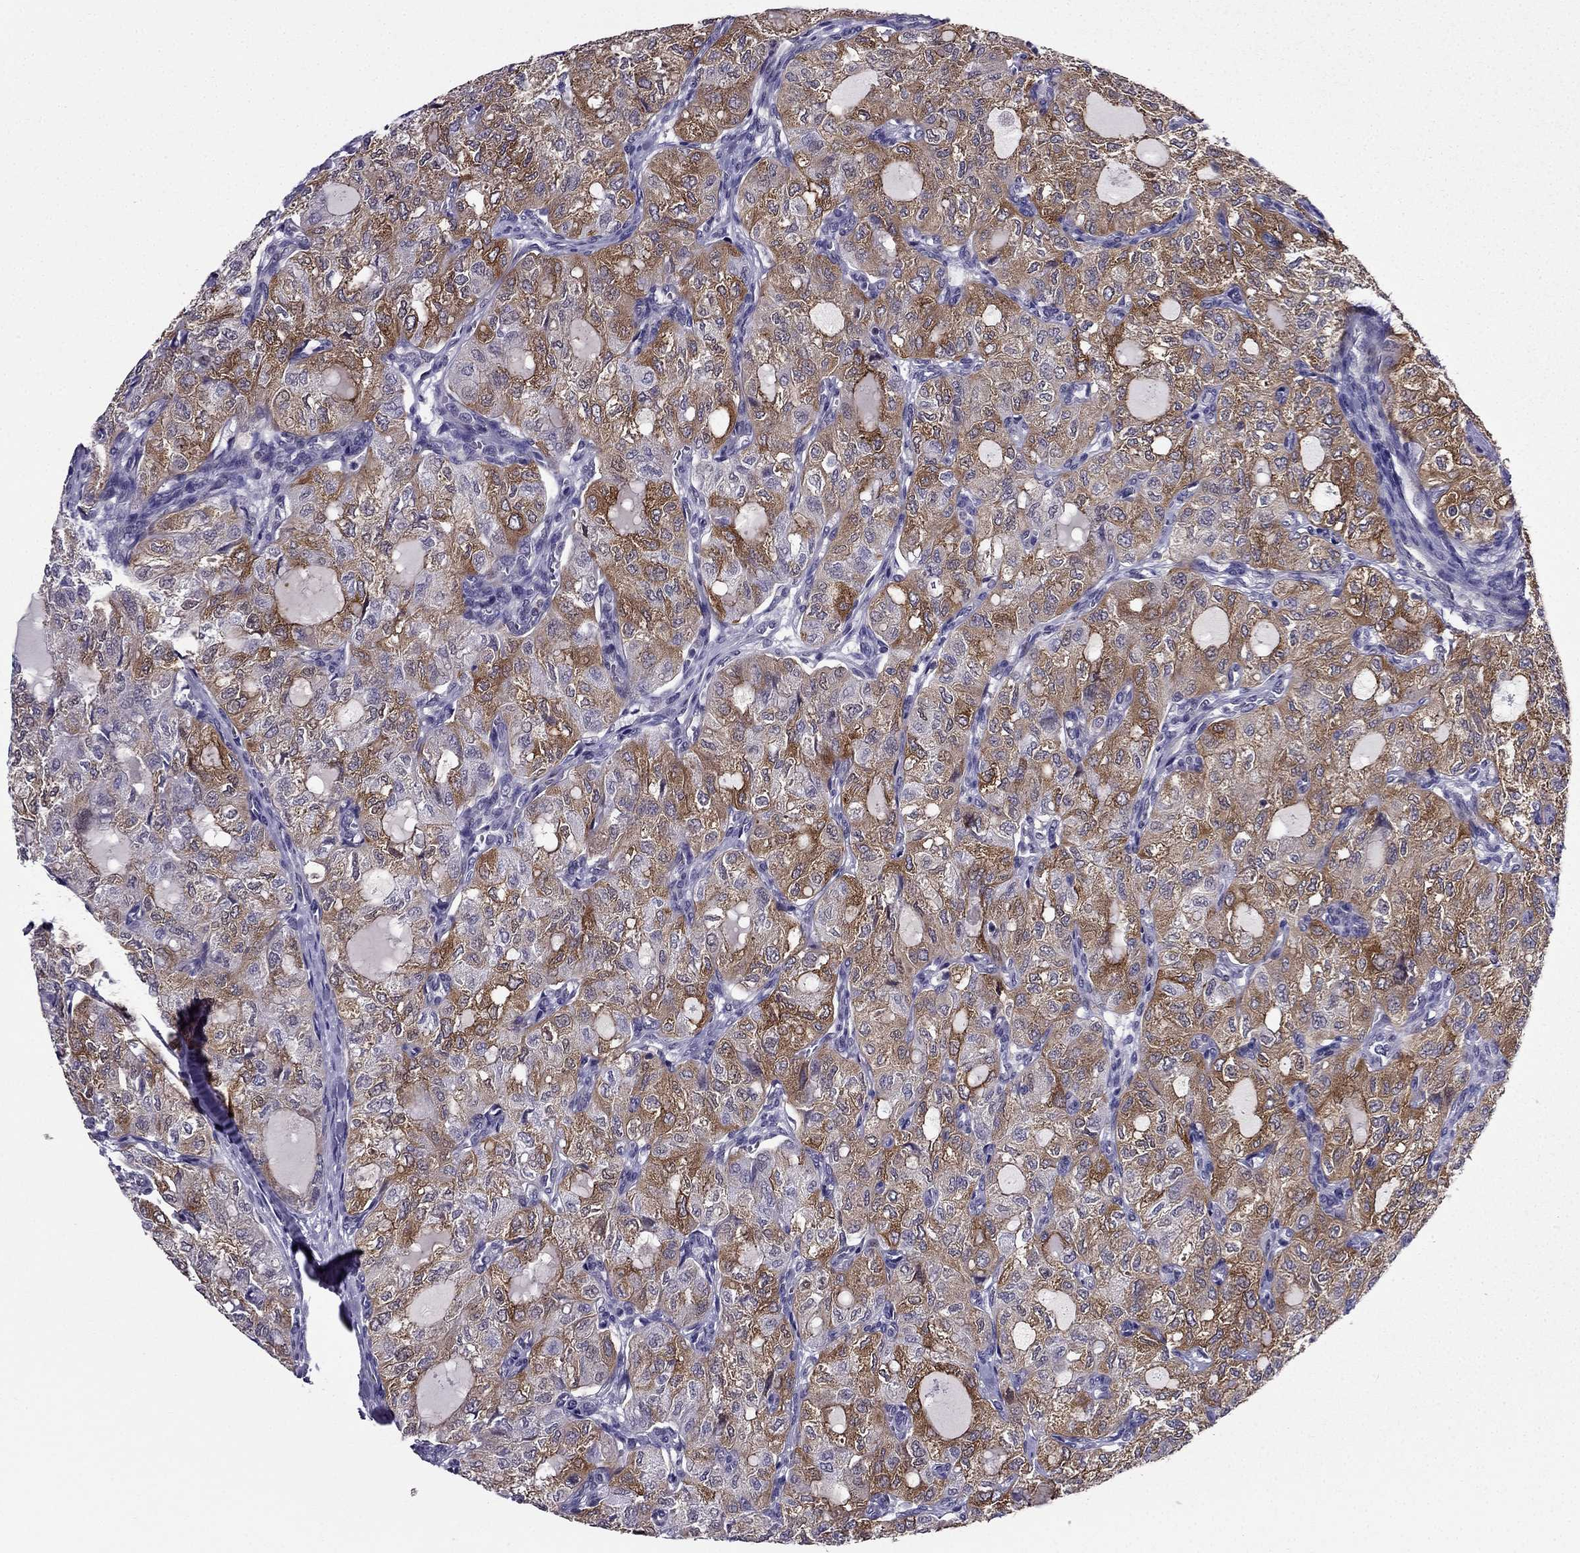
{"staining": {"intensity": "strong", "quantity": "25%-75%", "location": "cytoplasmic/membranous"}, "tissue": "thyroid cancer", "cell_type": "Tumor cells", "image_type": "cancer", "snomed": [{"axis": "morphology", "description": "Follicular adenoma carcinoma, NOS"}, {"axis": "topography", "description": "Thyroid gland"}], "caption": "Thyroid follicular adenoma carcinoma stained with a protein marker reveals strong staining in tumor cells.", "gene": "AAK1", "patient": {"sex": "male", "age": 75}}